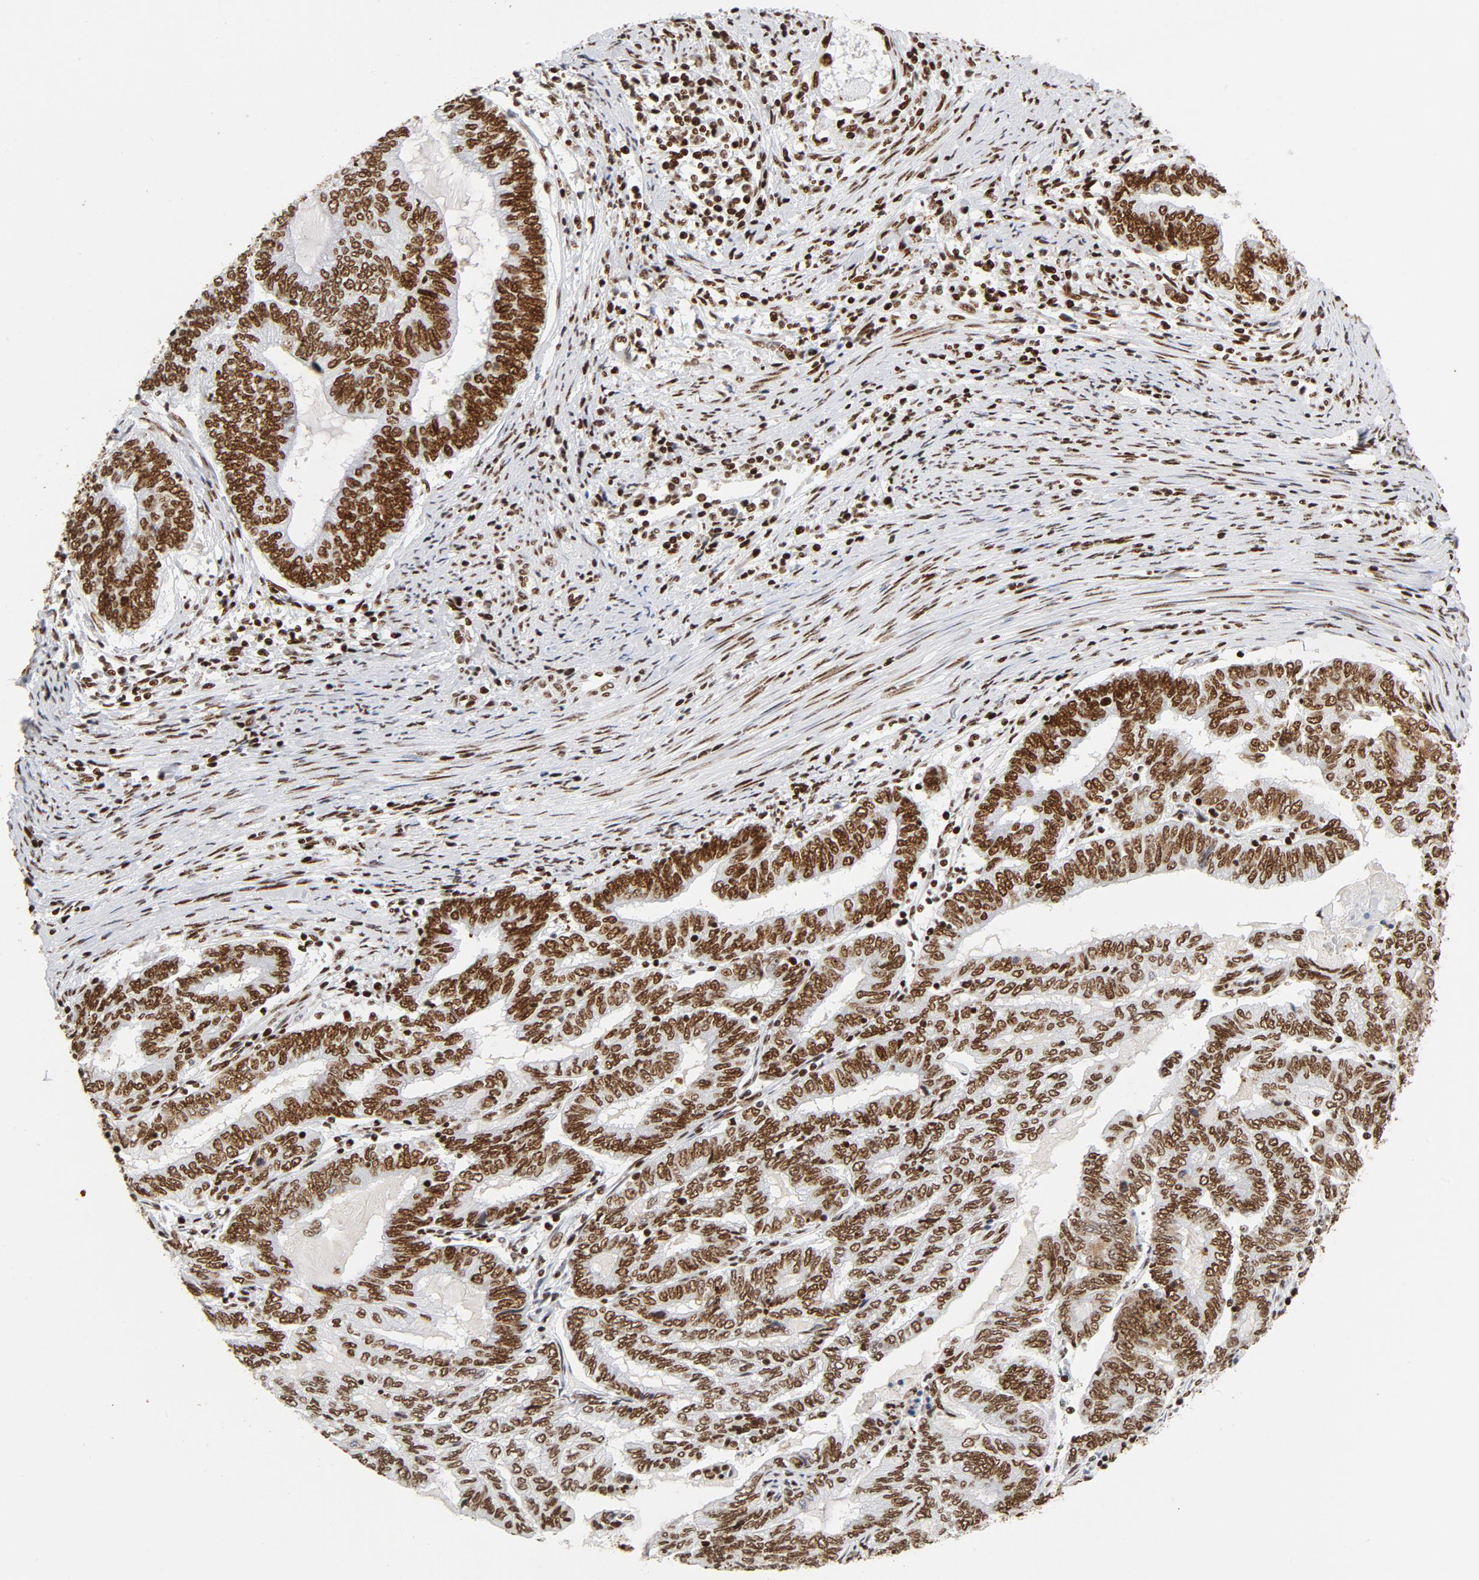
{"staining": {"intensity": "strong", "quantity": ">75%", "location": "nuclear"}, "tissue": "endometrial cancer", "cell_type": "Tumor cells", "image_type": "cancer", "snomed": [{"axis": "morphology", "description": "Adenocarcinoma, NOS"}, {"axis": "topography", "description": "Uterus"}, {"axis": "topography", "description": "Endometrium"}], "caption": "Endometrial cancer (adenocarcinoma) was stained to show a protein in brown. There is high levels of strong nuclear positivity in about >75% of tumor cells.", "gene": "XRCC6", "patient": {"sex": "female", "age": 70}}